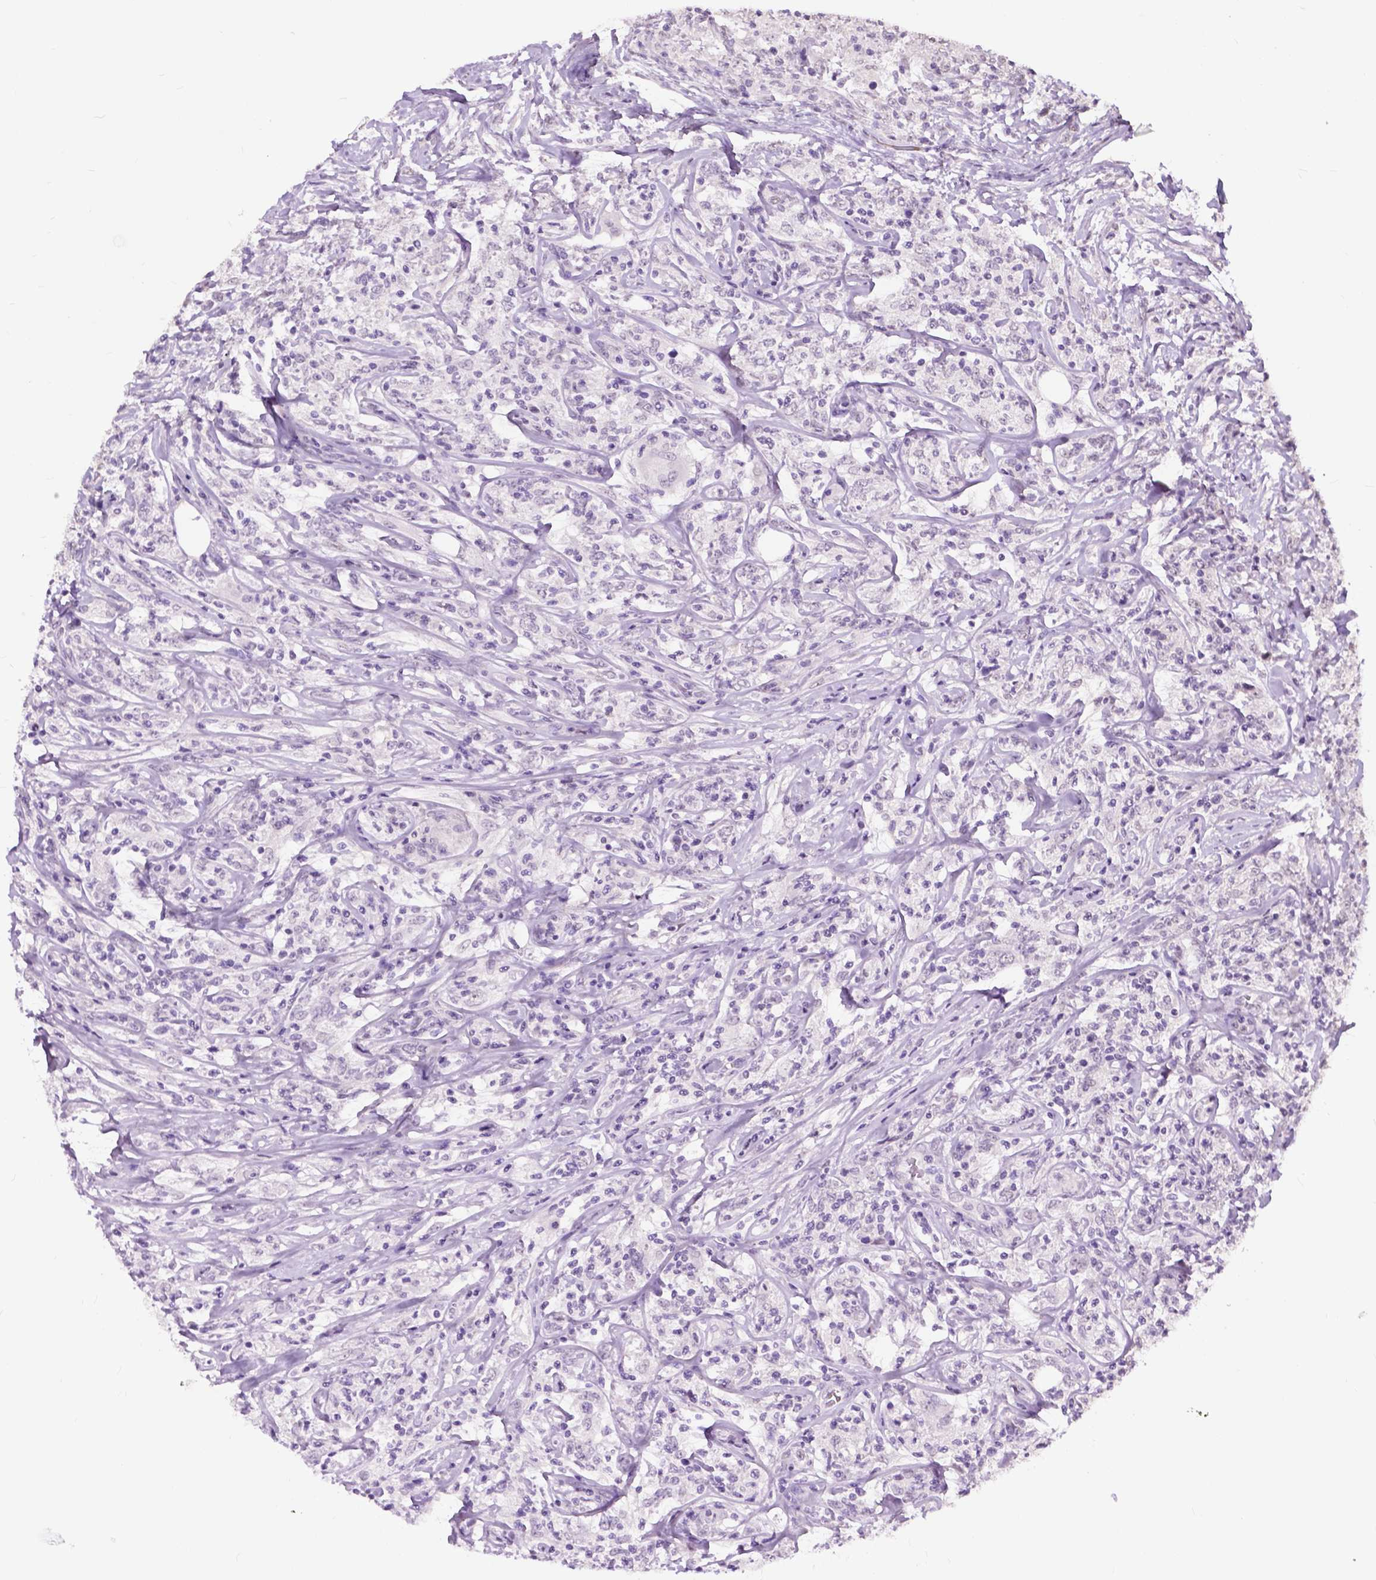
{"staining": {"intensity": "negative", "quantity": "none", "location": "none"}, "tissue": "lymphoma", "cell_type": "Tumor cells", "image_type": "cancer", "snomed": [{"axis": "morphology", "description": "Malignant lymphoma, non-Hodgkin's type, High grade"}, {"axis": "topography", "description": "Lymph node"}], "caption": "DAB (3,3'-diaminobenzidine) immunohistochemical staining of human lymphoma displays no significant staining in tumor cells.", "gene": "GPR37L1", "patient": {"sex": "female", "age": 84}}